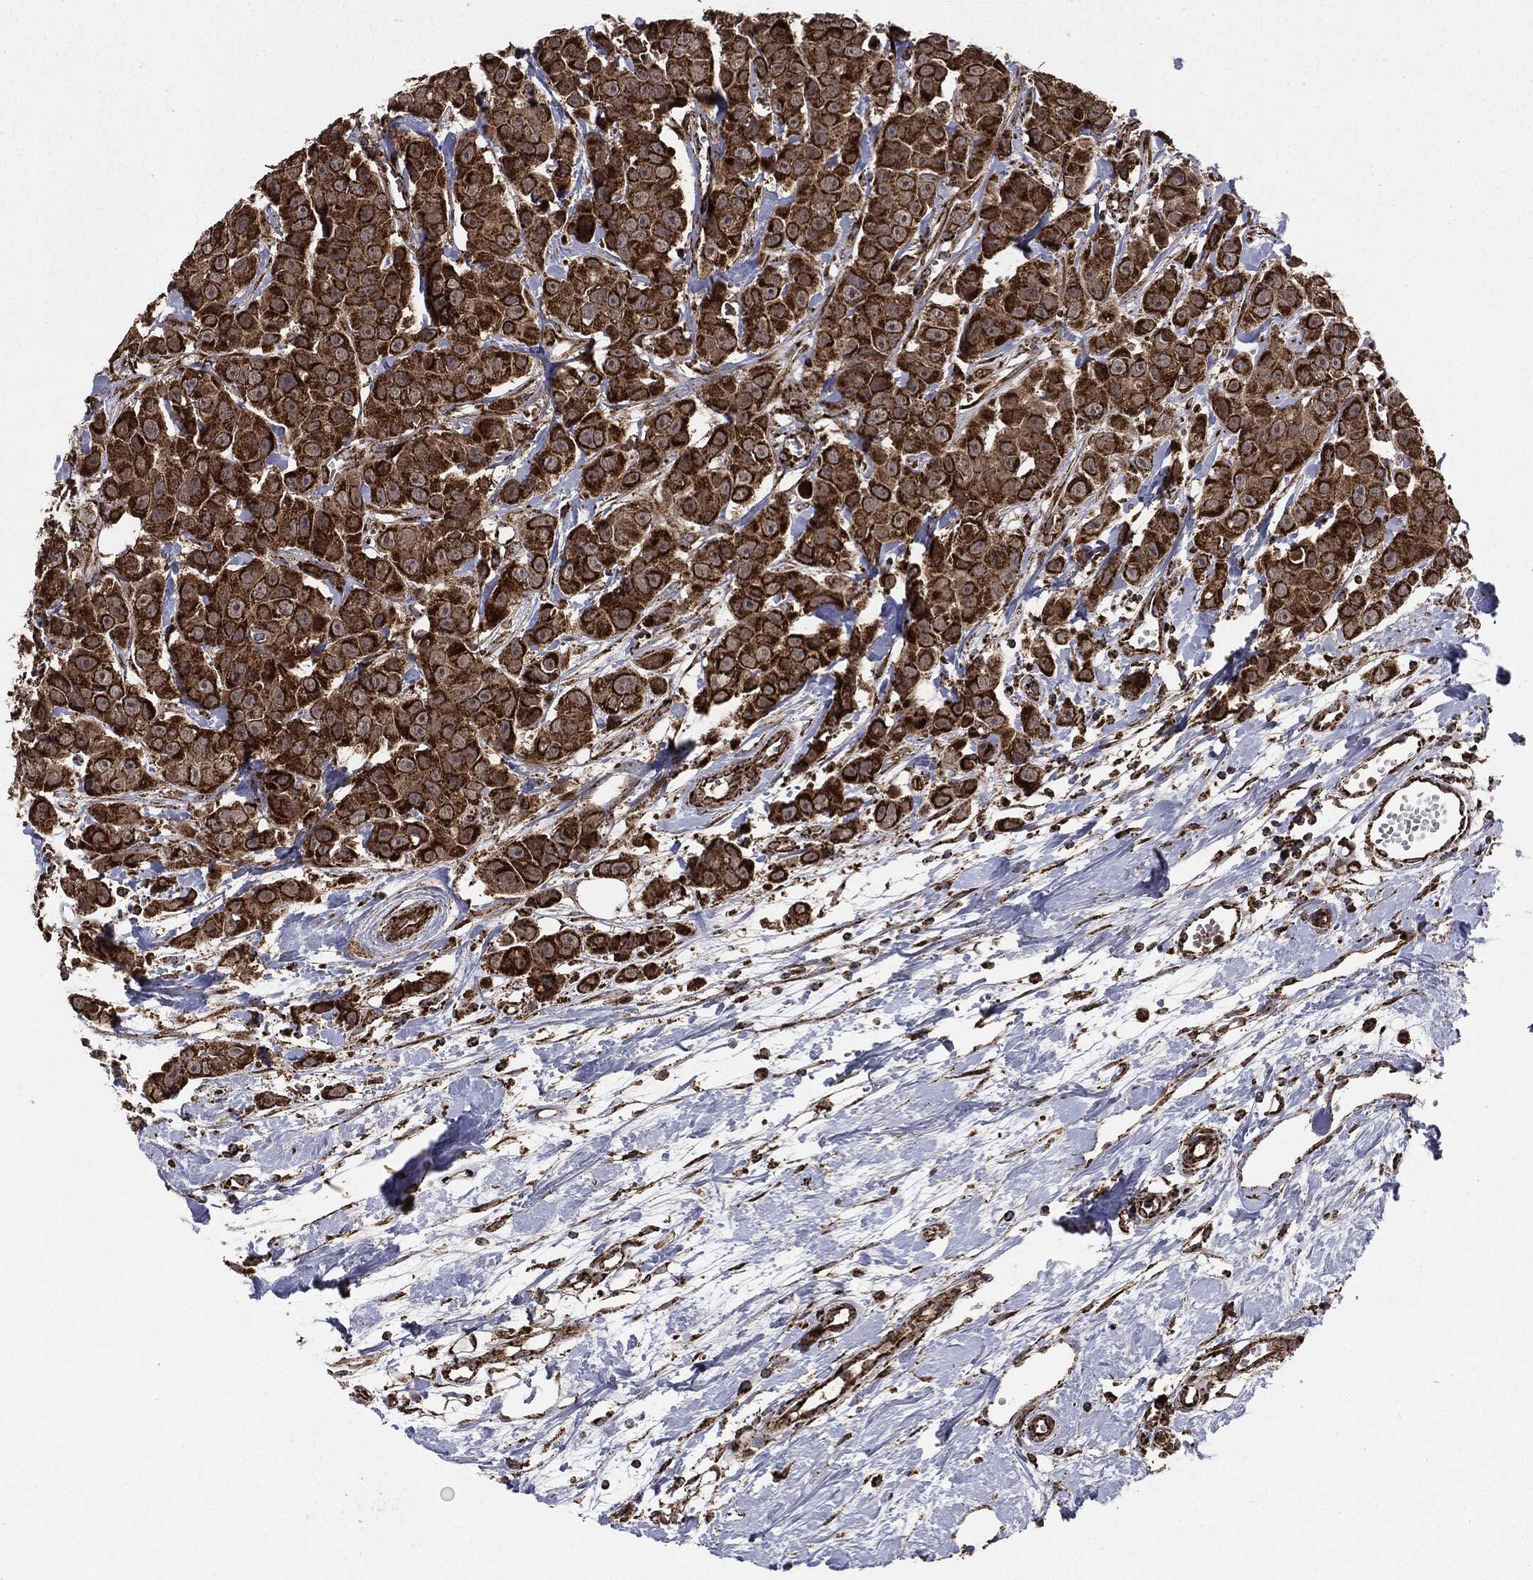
{"staining": {"intensity": "strong", "quantity": ">75%", "location": "cytoplasmic/membranous"}, "tissue": "breast cancer", "cell_type": "Tumor cells", "image_type": "cancer", "snomed": [{"axis": "morphology", "description": "Duct carcinoma"}, {"axis": "topography", "description": "Breast"}], "caption": "Protein staining displays strong cytoplasmic/membranous expression in approximately >75% of tumor cells in invasive ductal carcinoma (breast).", "gene": "MAP2K1", "patient": {"sex": "female", "age": 35}}